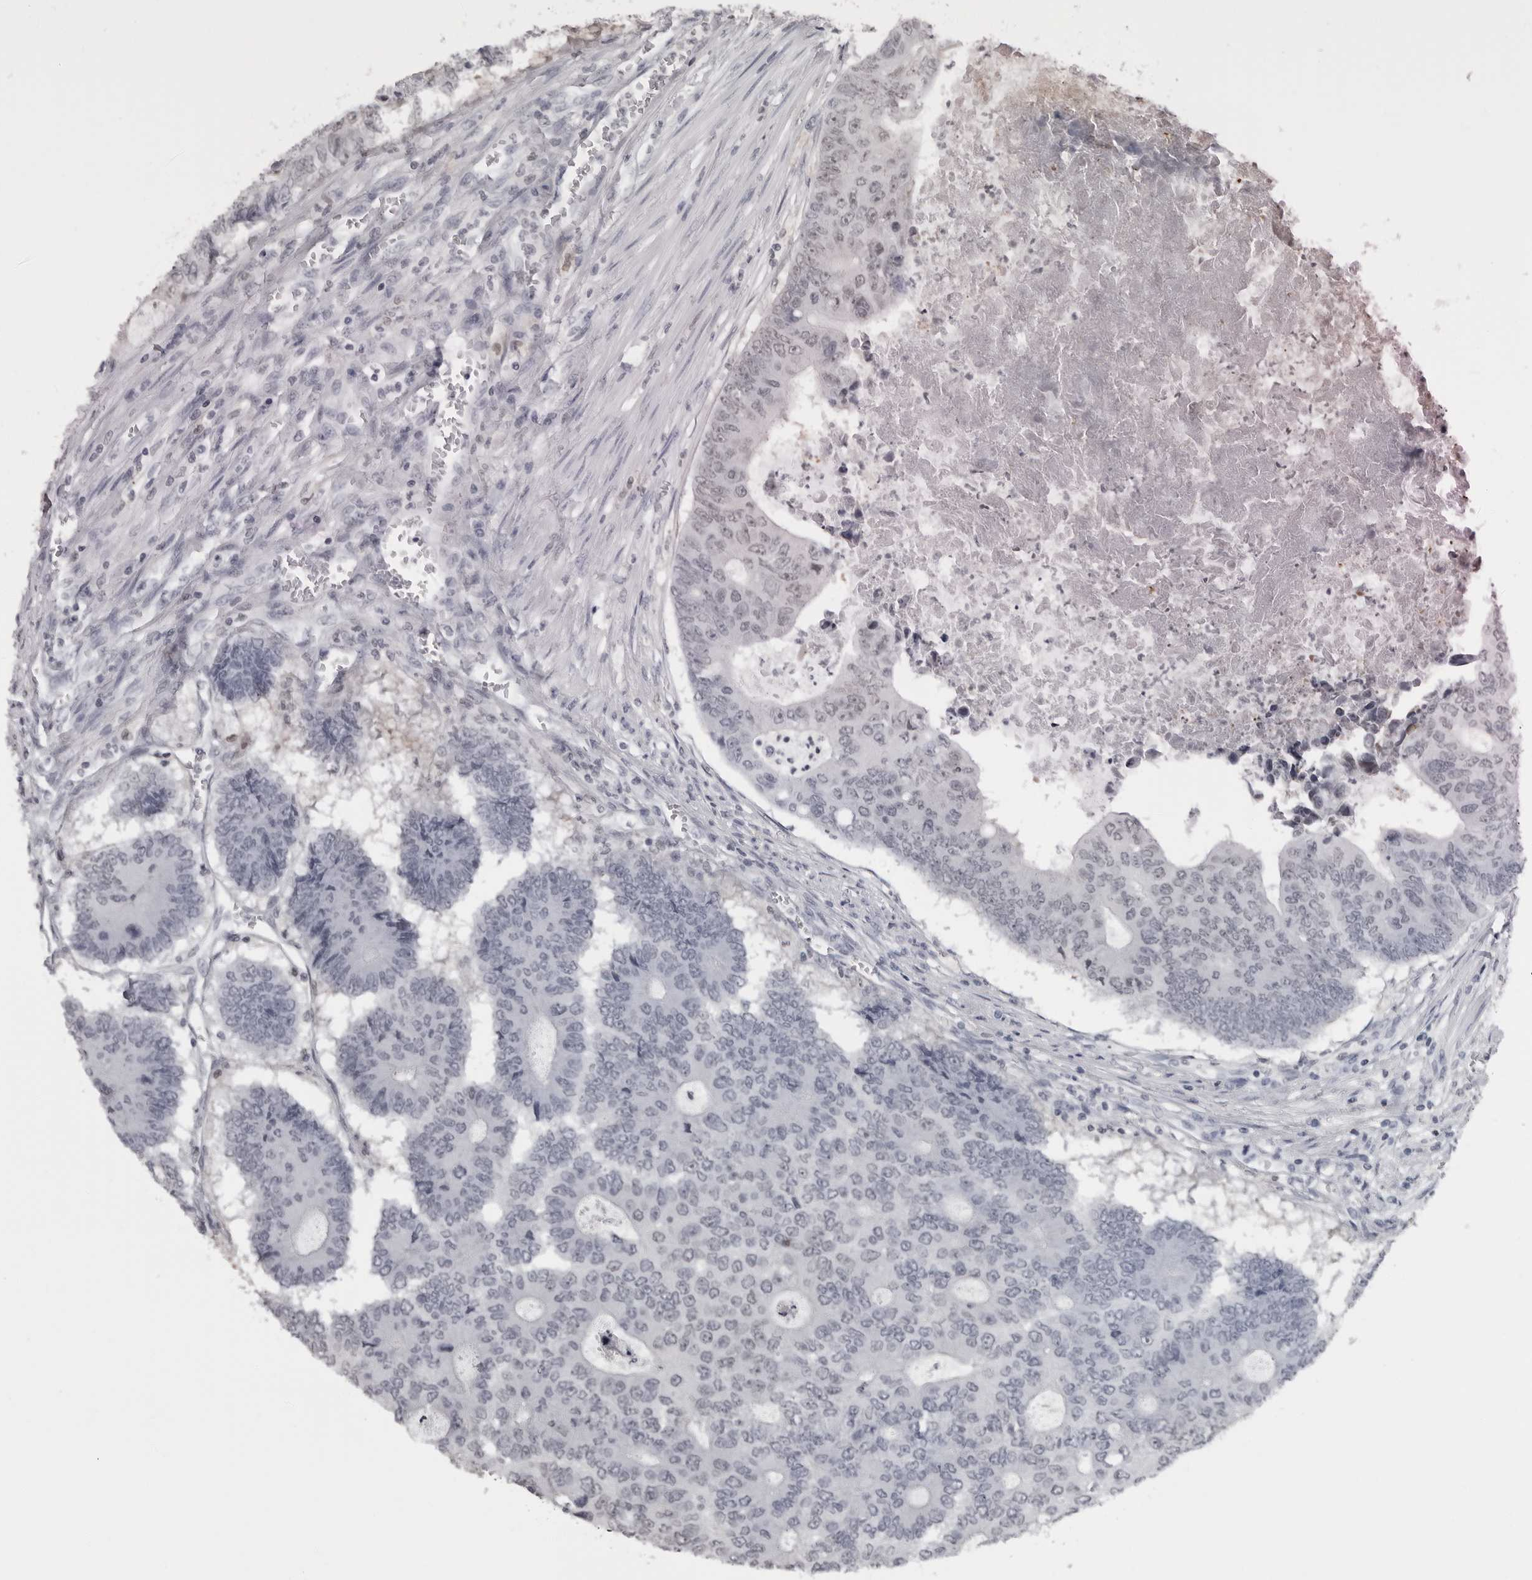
{"staining": {"intensity": "negative", "quantity": "none", "location": "none"}, "tissue": "colorectal cancer", "cell_type": "Tumor cells", "image_type": "cancer", "snomed": [{"axis": "morphology", "description": "Adenocarcinoma, NOS"}, {"axis": "topography", "description": "Colon"}], "caption": "A photomicrograph of human colorectal cancer is negative for staining in tumor cells.", "gene": "LZIC", "patient": {"sex": "male", "age": 87}}